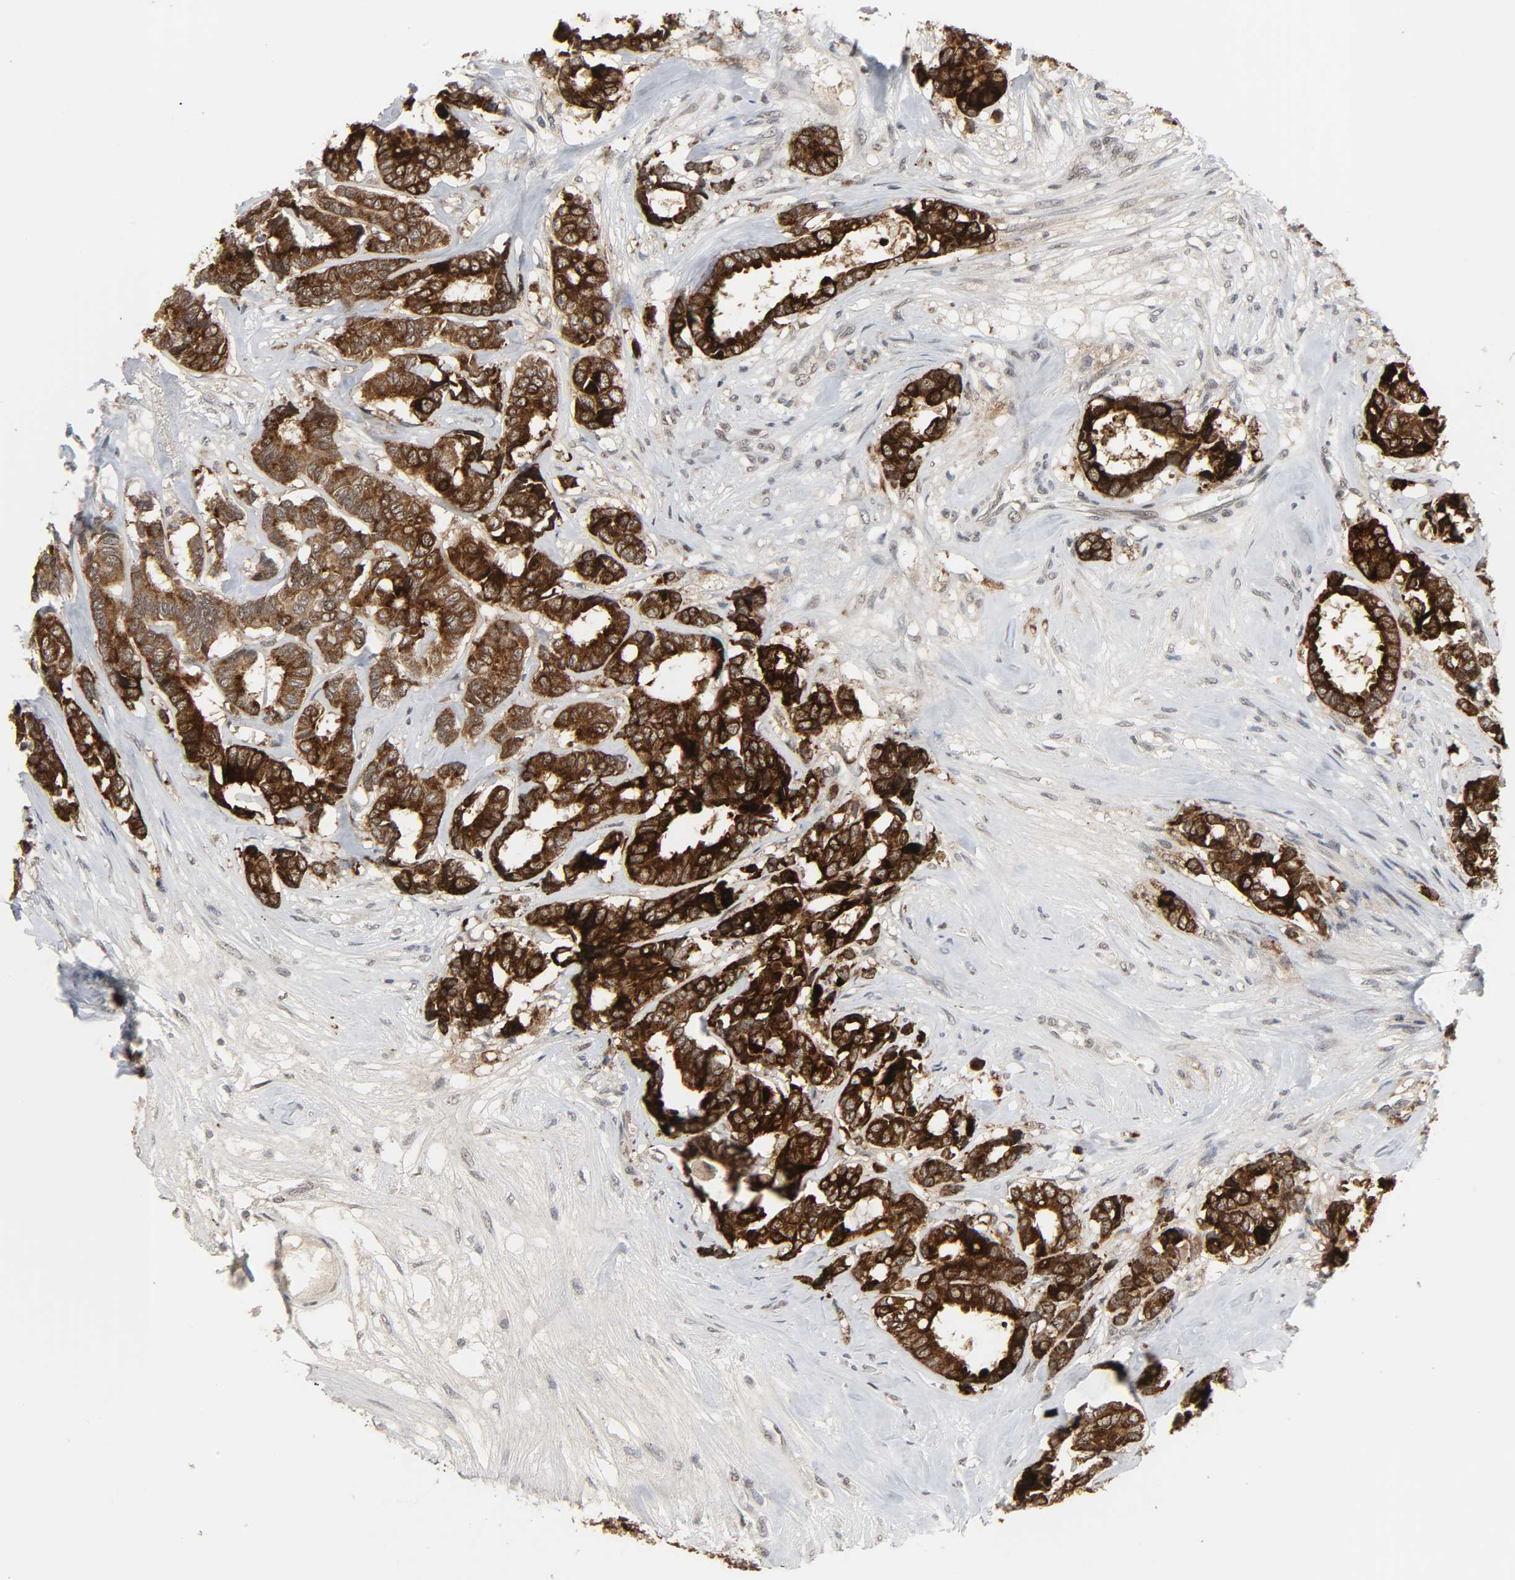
{"staining": {"intensity": "strong", "quantity": ">75%", "location": "cytoplasmic/membranous"}, "tissue": "breast cancer", "cell_type": "Tumor cells", "image_type": "cancer", "snomed": [{"axis": "morphology", "description": "Duct carcinoma"}, {"axis": "topography", "description": "Breast"}], "caption": "IHC of breast cancer exhibits high levels of strong cytoplasmic/membranous expression in about >75% of tumor cells.", "gene": "MUC1", "patient": {"sex": "female", "age": 87}}